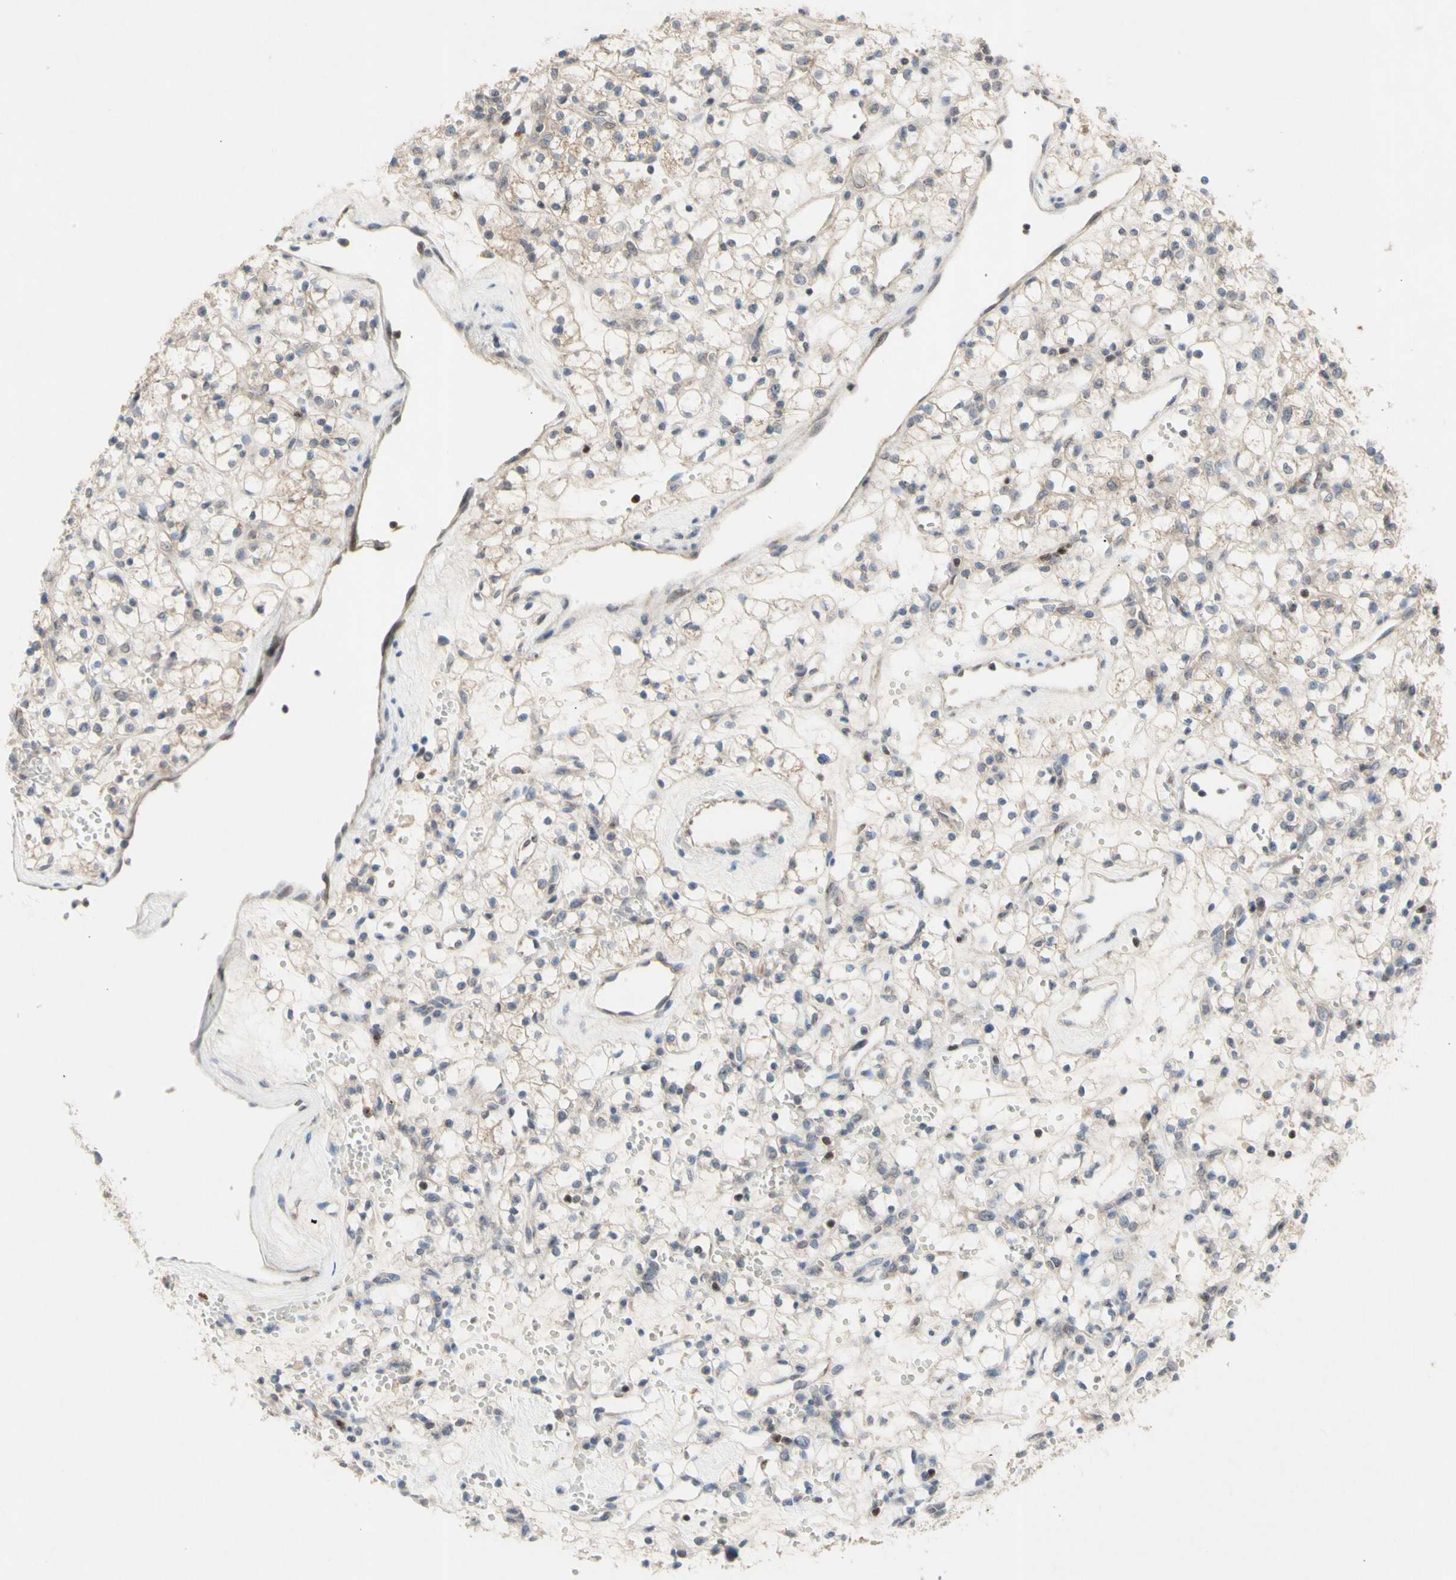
{"staining": {"intensity": "negative", "quantity": "none", "location": "none"}, "tissue": "renal cancer", "cell_type": "Tumor cells", "image_type": "cancer", "snomed": [{"axis": "morphology", "description": "Adenocarcinoma, NOS"}, {"axis": "topography", "description": "Kidney"}], "caption": "Immunohistochemistry (IHC) of human renal adenocarcinoma demonstrates no staining in tumor cells.", "gene": "NLRP1", "patient": {"sex": "female", "age": 60}}